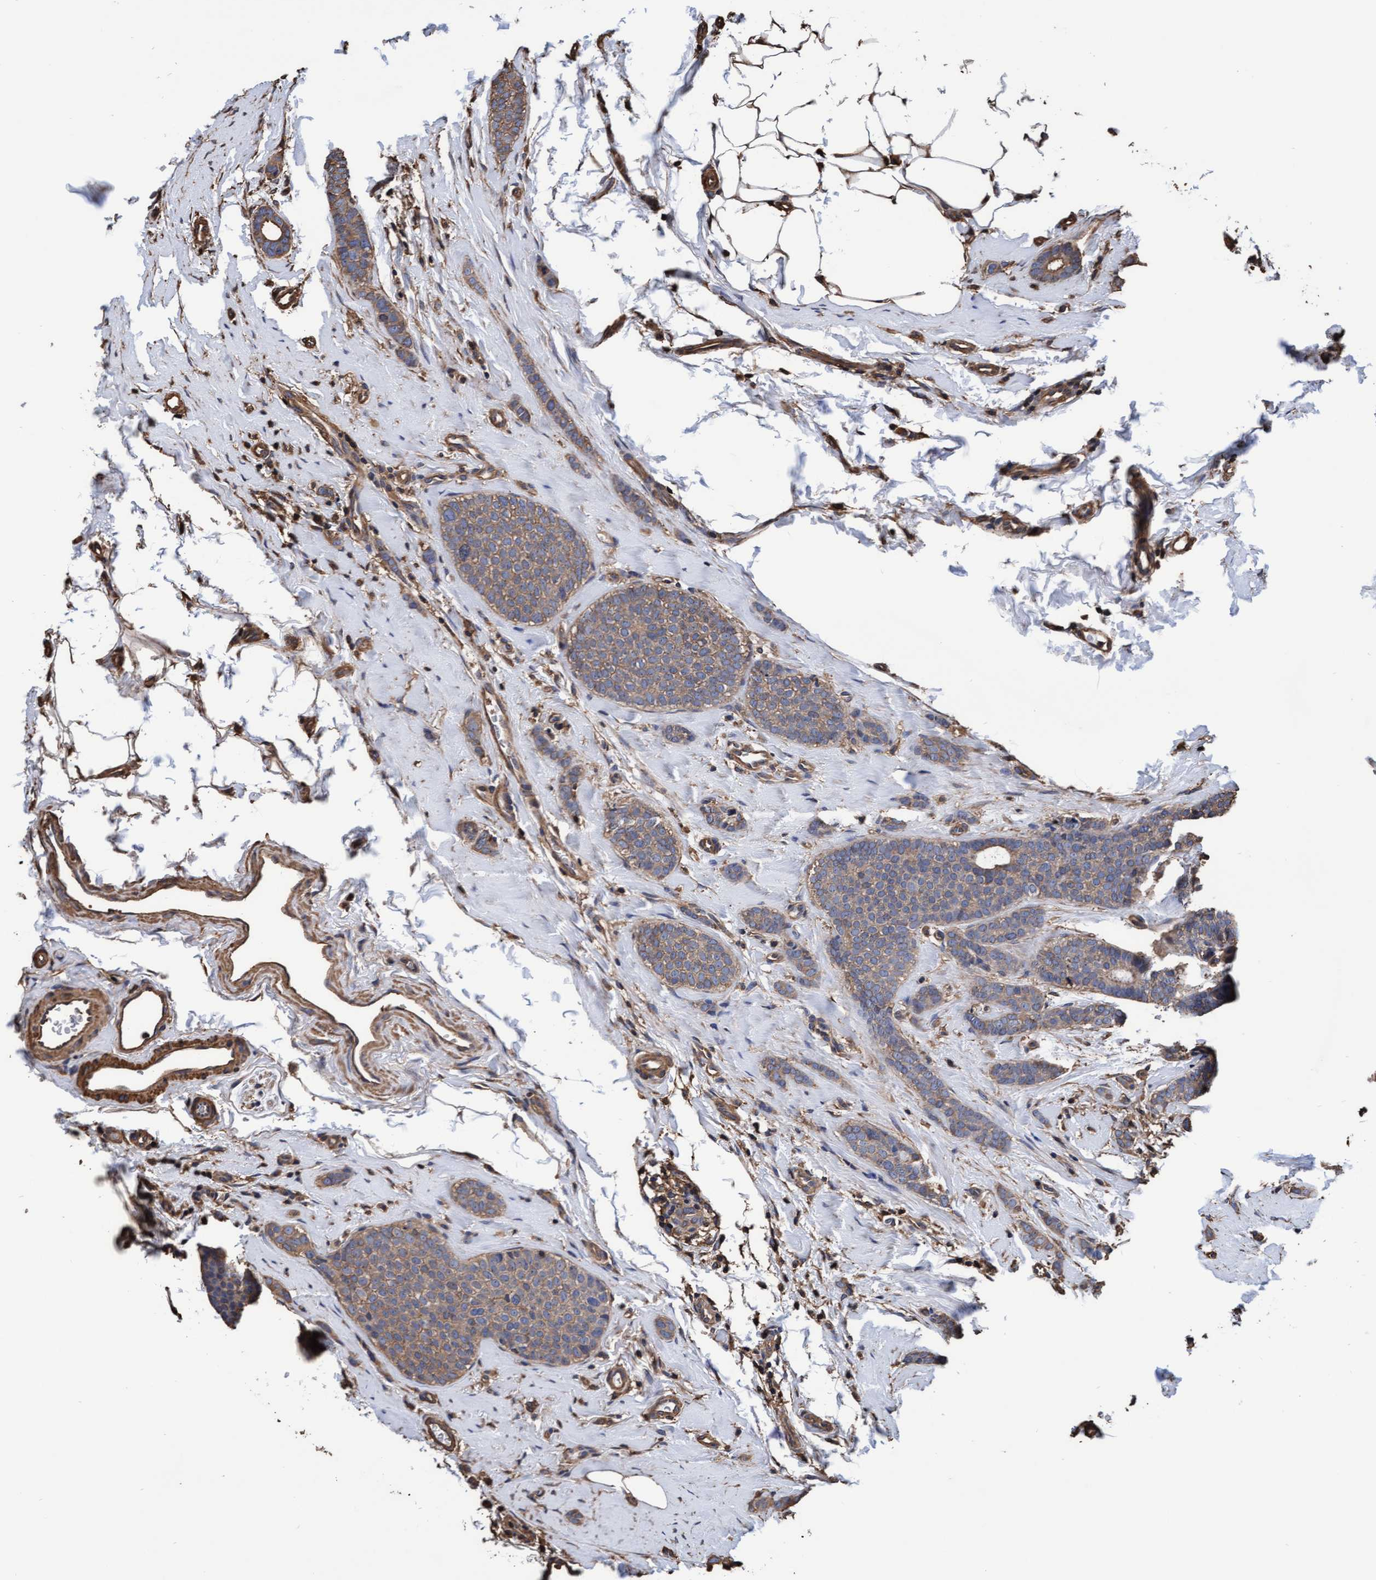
{"staining": {"intensity": "weak", "quantity": ">75%", "location": "cytoplasmic/membranous"}, "tissue": "breast cancer", "cell_type": "Tumor cells", "image_type": "cancer", "snomed": [{"axis": "morphology", "description": "Lobular carcinoma"}, {"axis": "topography", "description": "Skin"}, {"axis": "topography", "description": "Breast"}], "caption": "This image shows IHC staining of breast lobular carcinoma, with low weak cytoplasmic/membranous positivity in approximately >75% of tumor cells.", "gene": "GRHPR", "patient": {"sex": "female", "age": 46}}